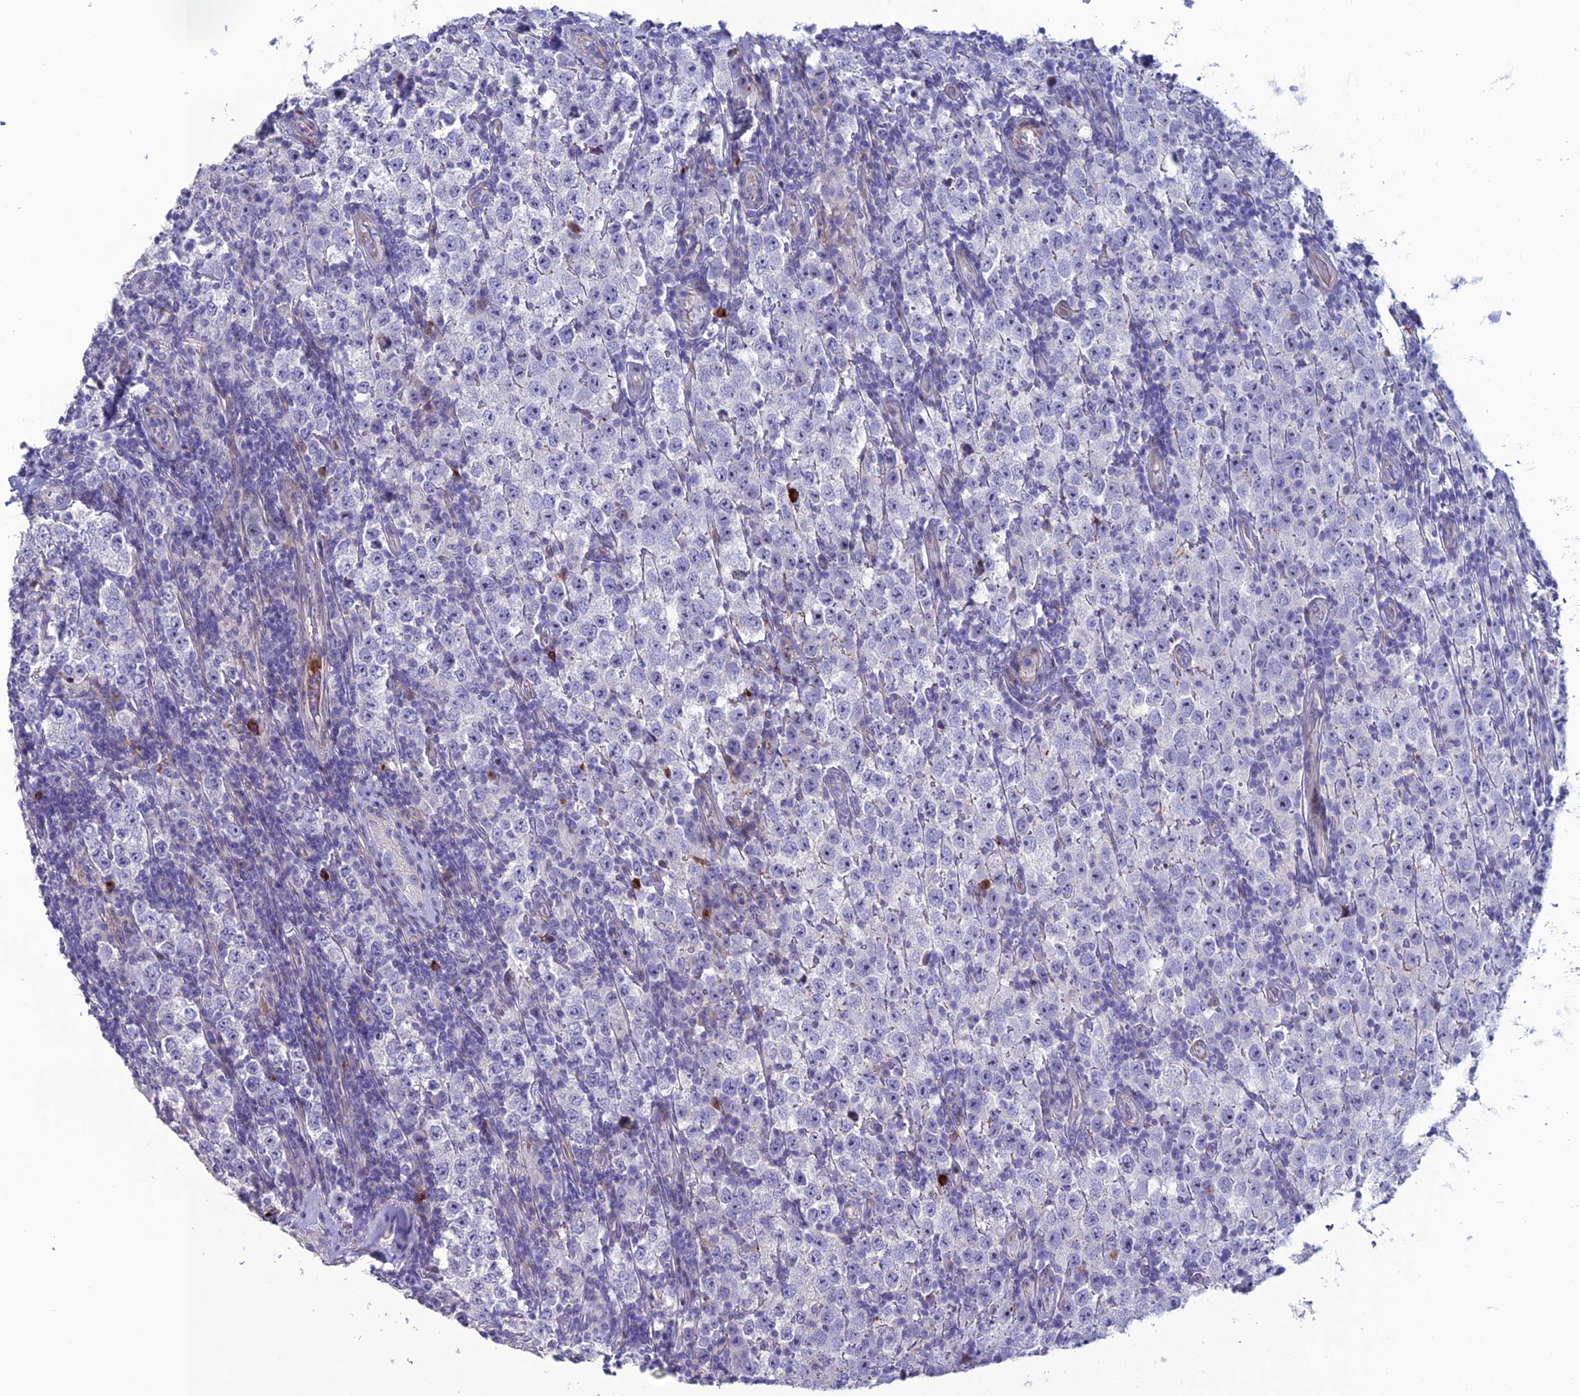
{"staining": {"intensity": "negative", "quantity": "none", "location": "none"}, "tissue": "testis cancer", "cell_type": "Tumor cells", "image_type": "cancer", "snomed": [{"axis": "morphology", "description": "Normal tissue, NOS"}, {"axis": "morphology", "description": "Urothelial carcinoma, High grade"}, {"axis": "morphology", "description": "Seminoma, NOS"}, {"axis": "morphology", "description": "Carcinoma, Embryonal, NOS"}, {"axis": "topography", "description": "Urinary bladder"}, {"axis": "topography", "description": "Testis"}], "caption": "This is an IHC photomicrograph of human testis embryonal carcinoma. There is no positivity in tumor cells.", "gene": "OR56B1", "patient": {"sex": "male", "age": 41}}